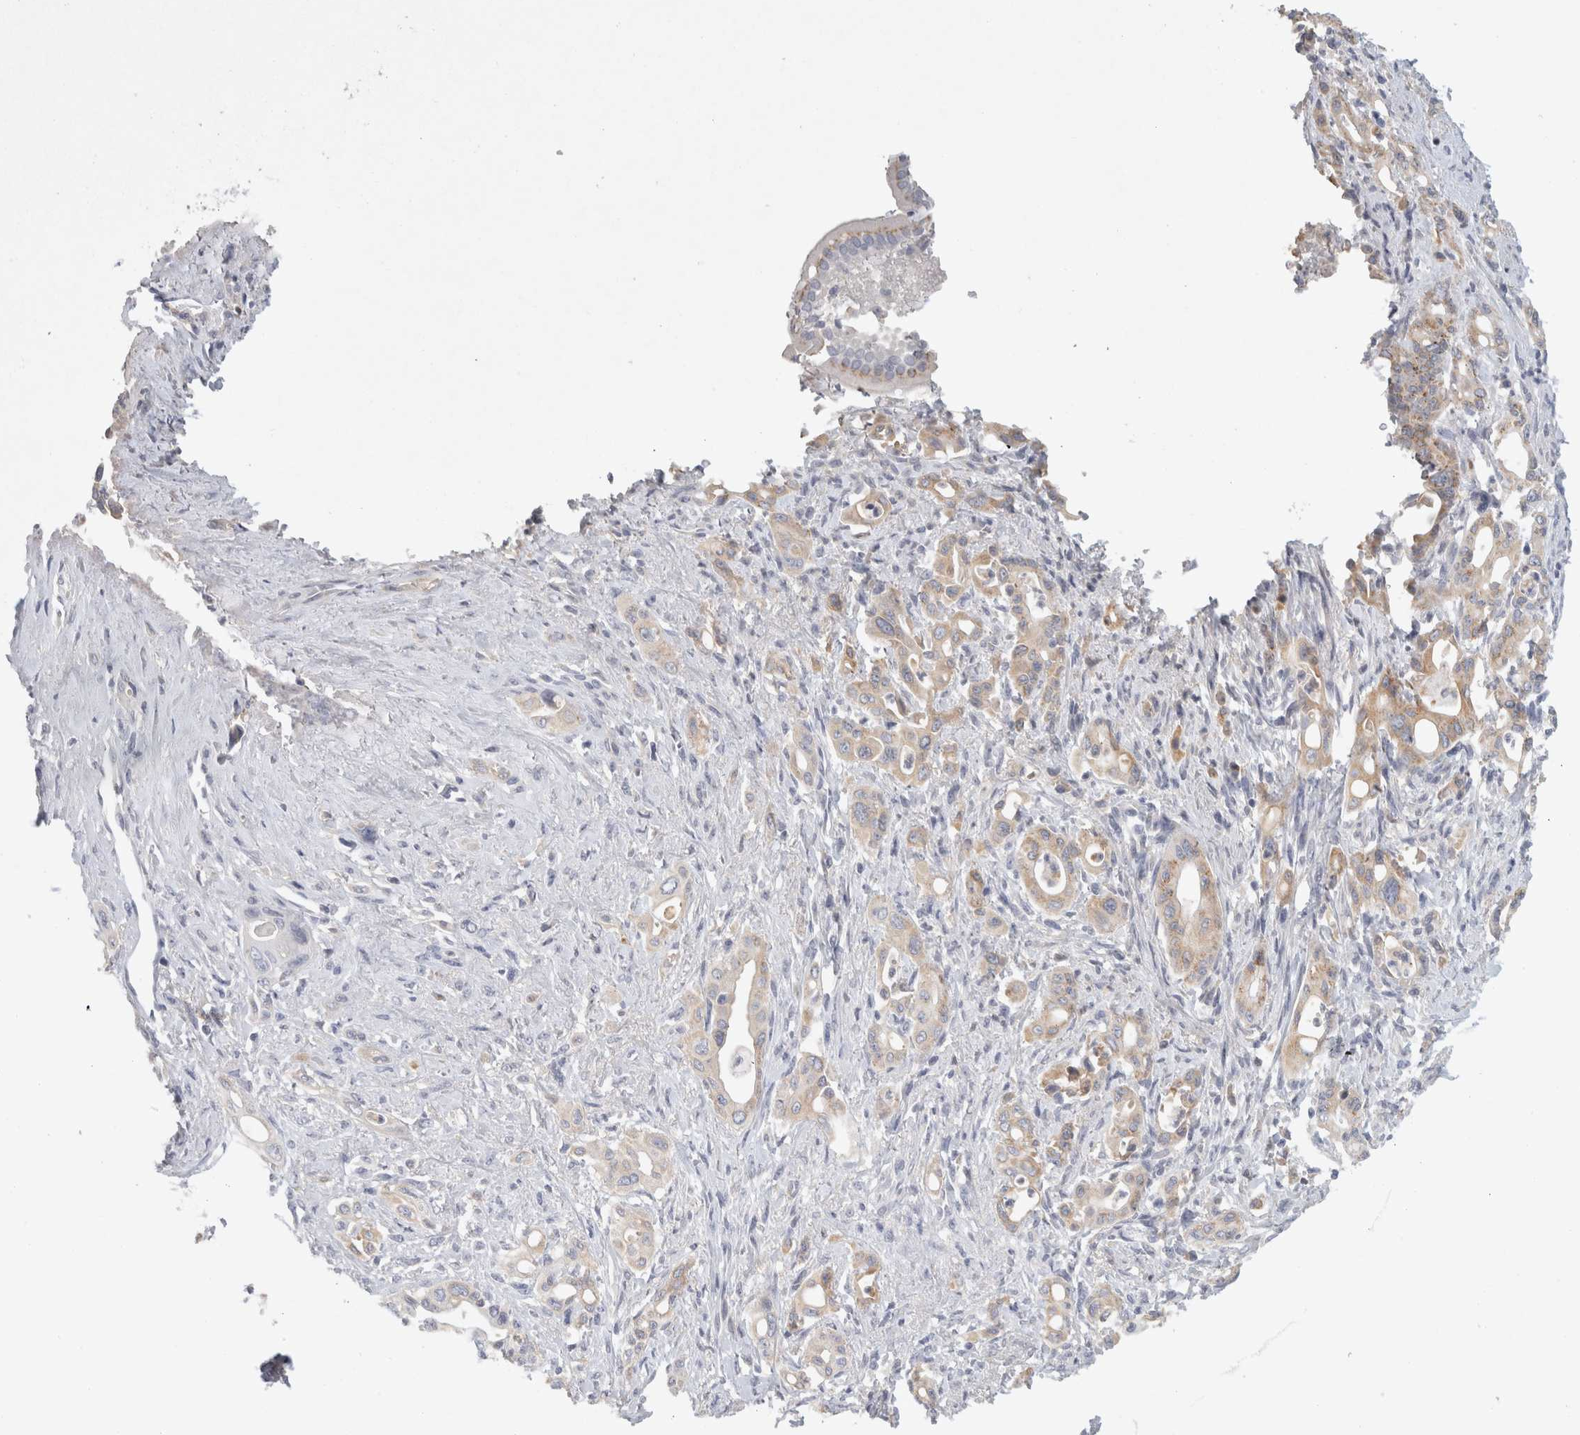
{"staining": {"intensity": "weak", "quantity": "25%-75%", "location": "cytoplasmic/membranous"}, "tissue": "pancreatic cancer", "cell_type": "Tumor cells", "image_type": "cancer", "snomed": [{"axis": "morphology", "description": "Adenocarcinoma, NOS"}, {"axis": "topography", "description": "Pancreas"}], "caption": "Immunohistochemical staining of human pancreatic cancer shows low levels of weak cytoplasmic/membranous protein expression in approximately 25%-75% of tumor cells.", "gene": "STK31", "patient": {"sex": "male", "age": 58}}